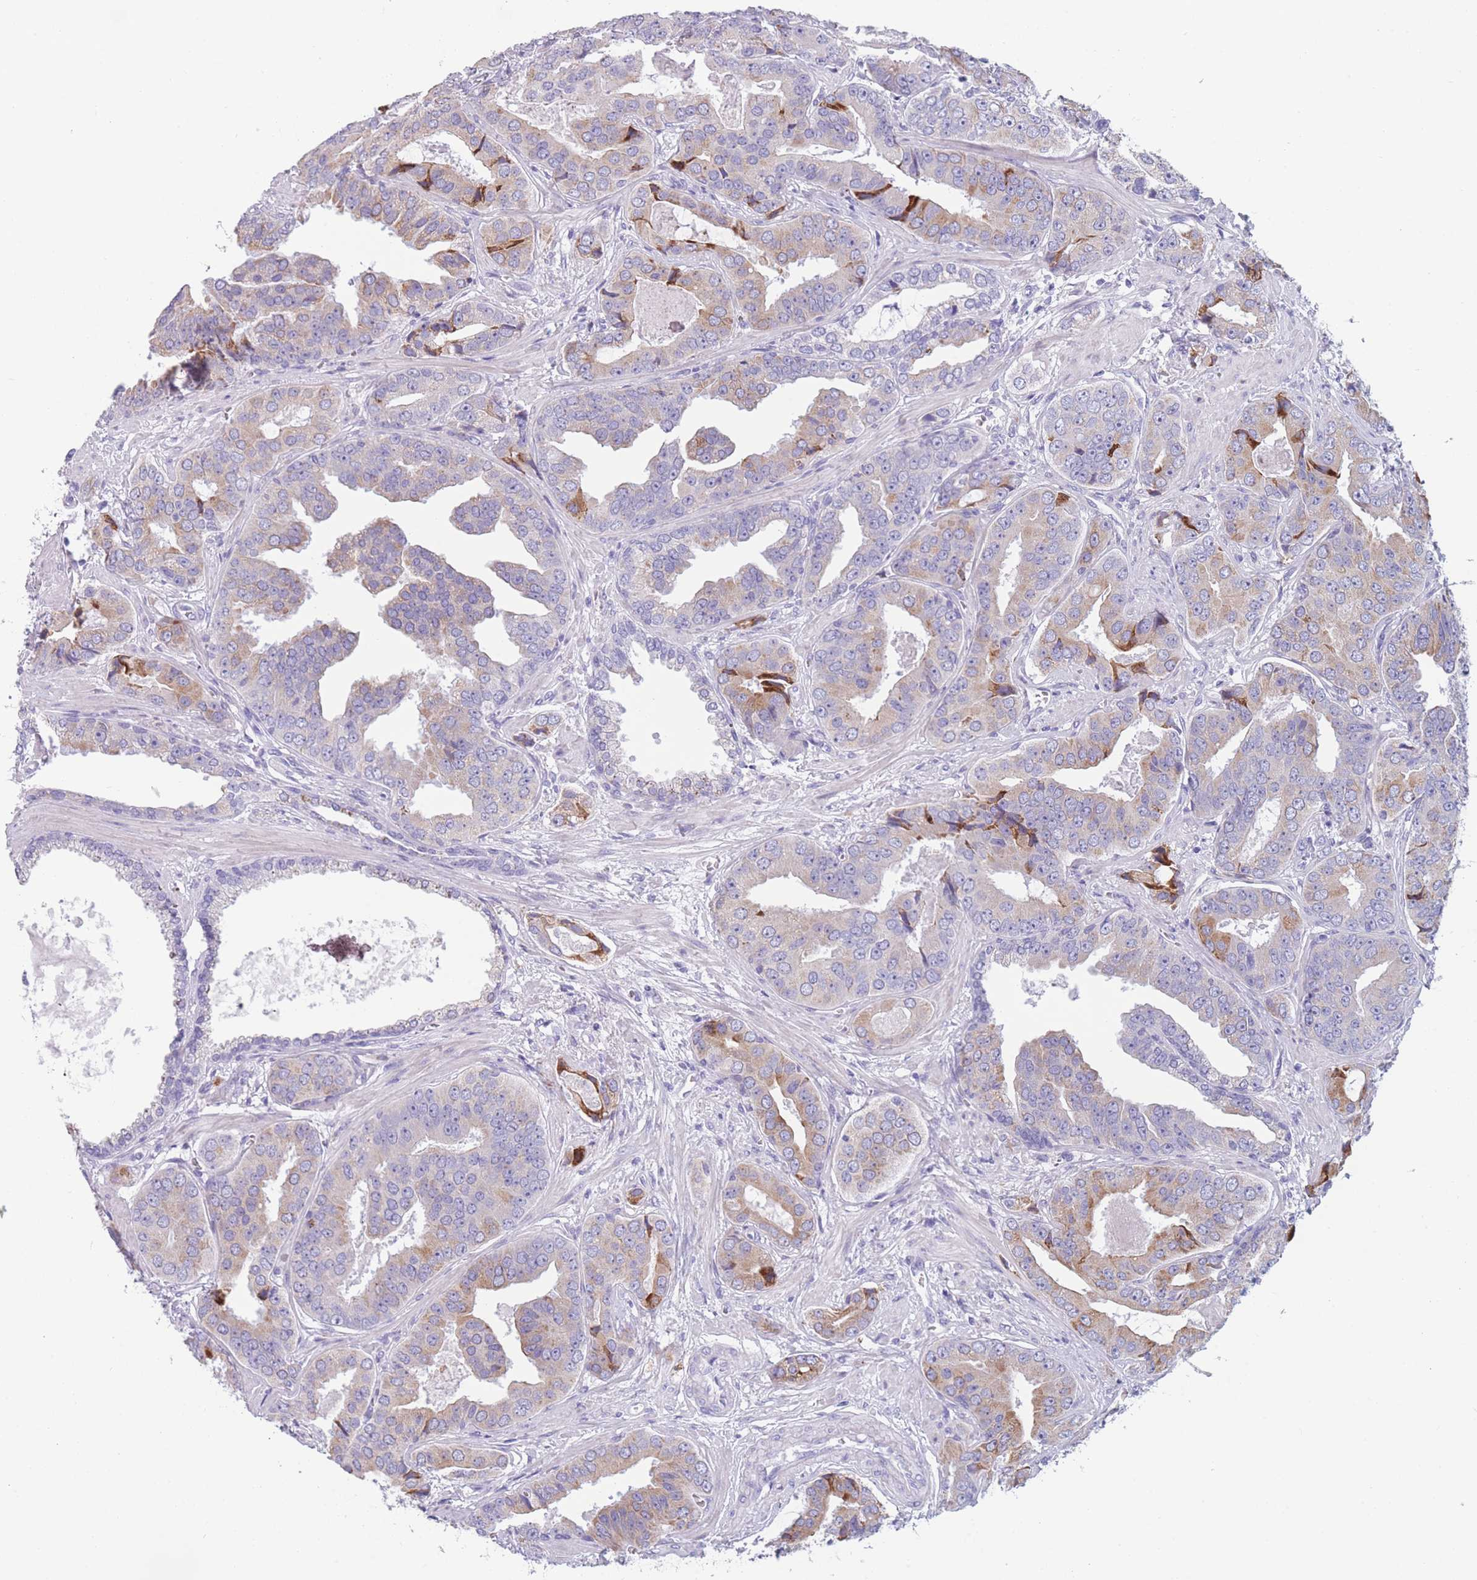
{"staining": {"intensity": "moderate", "quantity": "<25%", "location": "cytoplasmic/membranous"}, "tissue": "prostate cancer", "cell_type": "Tumor cells", "image_type": "cancer", "snomed": [{"axis": "morphology", "description": "Adenocarcinoma, High grade"}, {"axis": "topography", "description": "Prostate"}], "caption": "Prostate cancer (high-grade adenocarcinoma) stained with a protein marker displays moderate staining in tumor cells.", "gene": "COL27A1", "patient": {"sex": "male", "age": 71}}